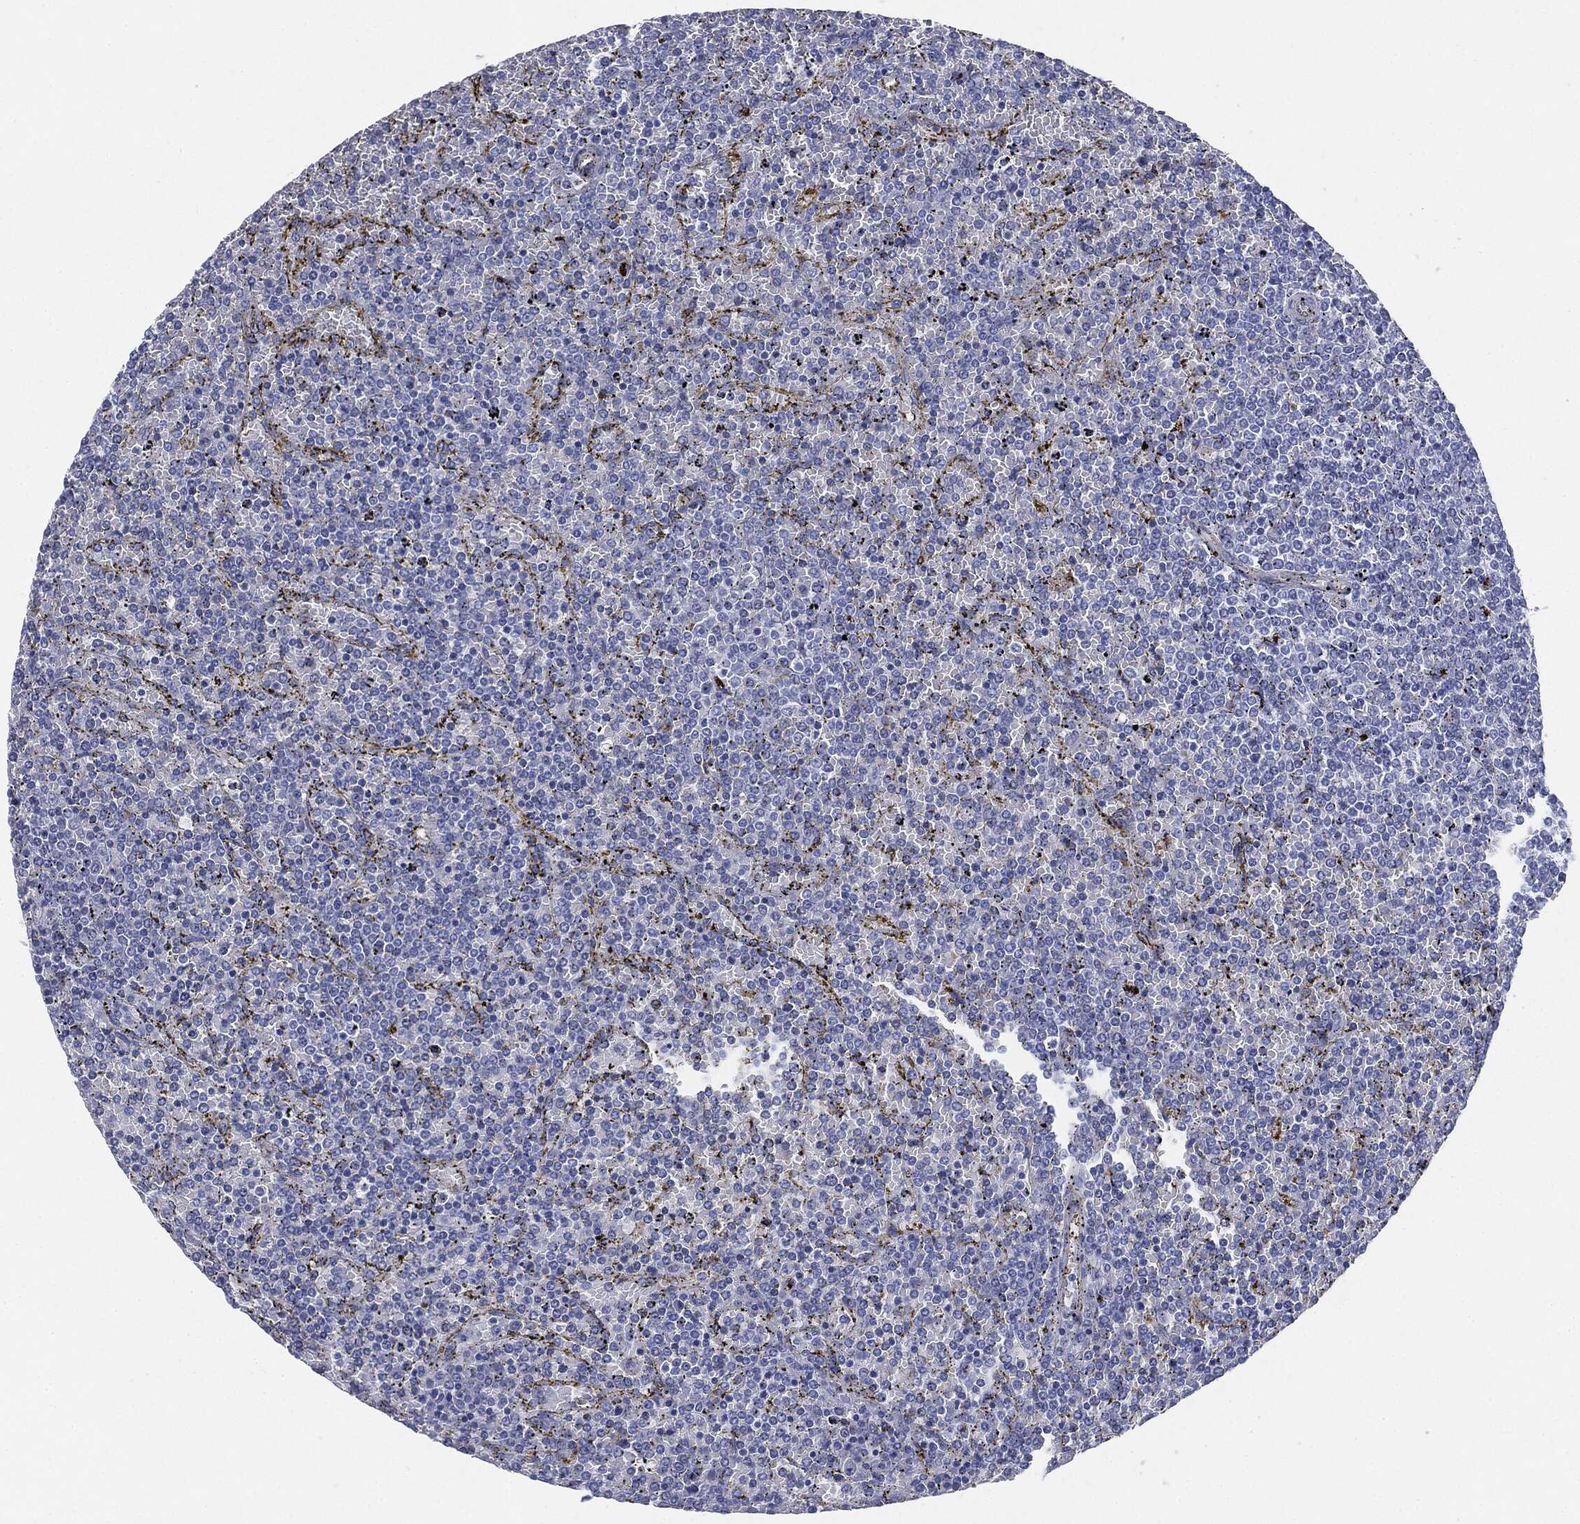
{"staining": {"intensity": "negative", "quantity": "none", "location": "none"}, "tissue": "lymphoma", "cell_type": "Tumor cells", "image_type": "cancer", "snomed": [{"axis": "morphology", "description": "Malignant lymphoma, non-Hodgkin's type, Low grade"}, {"axis": "topography", "description": "Spleen"}], "caption": "The IHC photomicrograph has no significant positivity in tumor cells of lymphoma tissue. Nuclei are stained in blue.", "gene": "MUC5AC", "patient": {"sex": "female", "age": 77}}